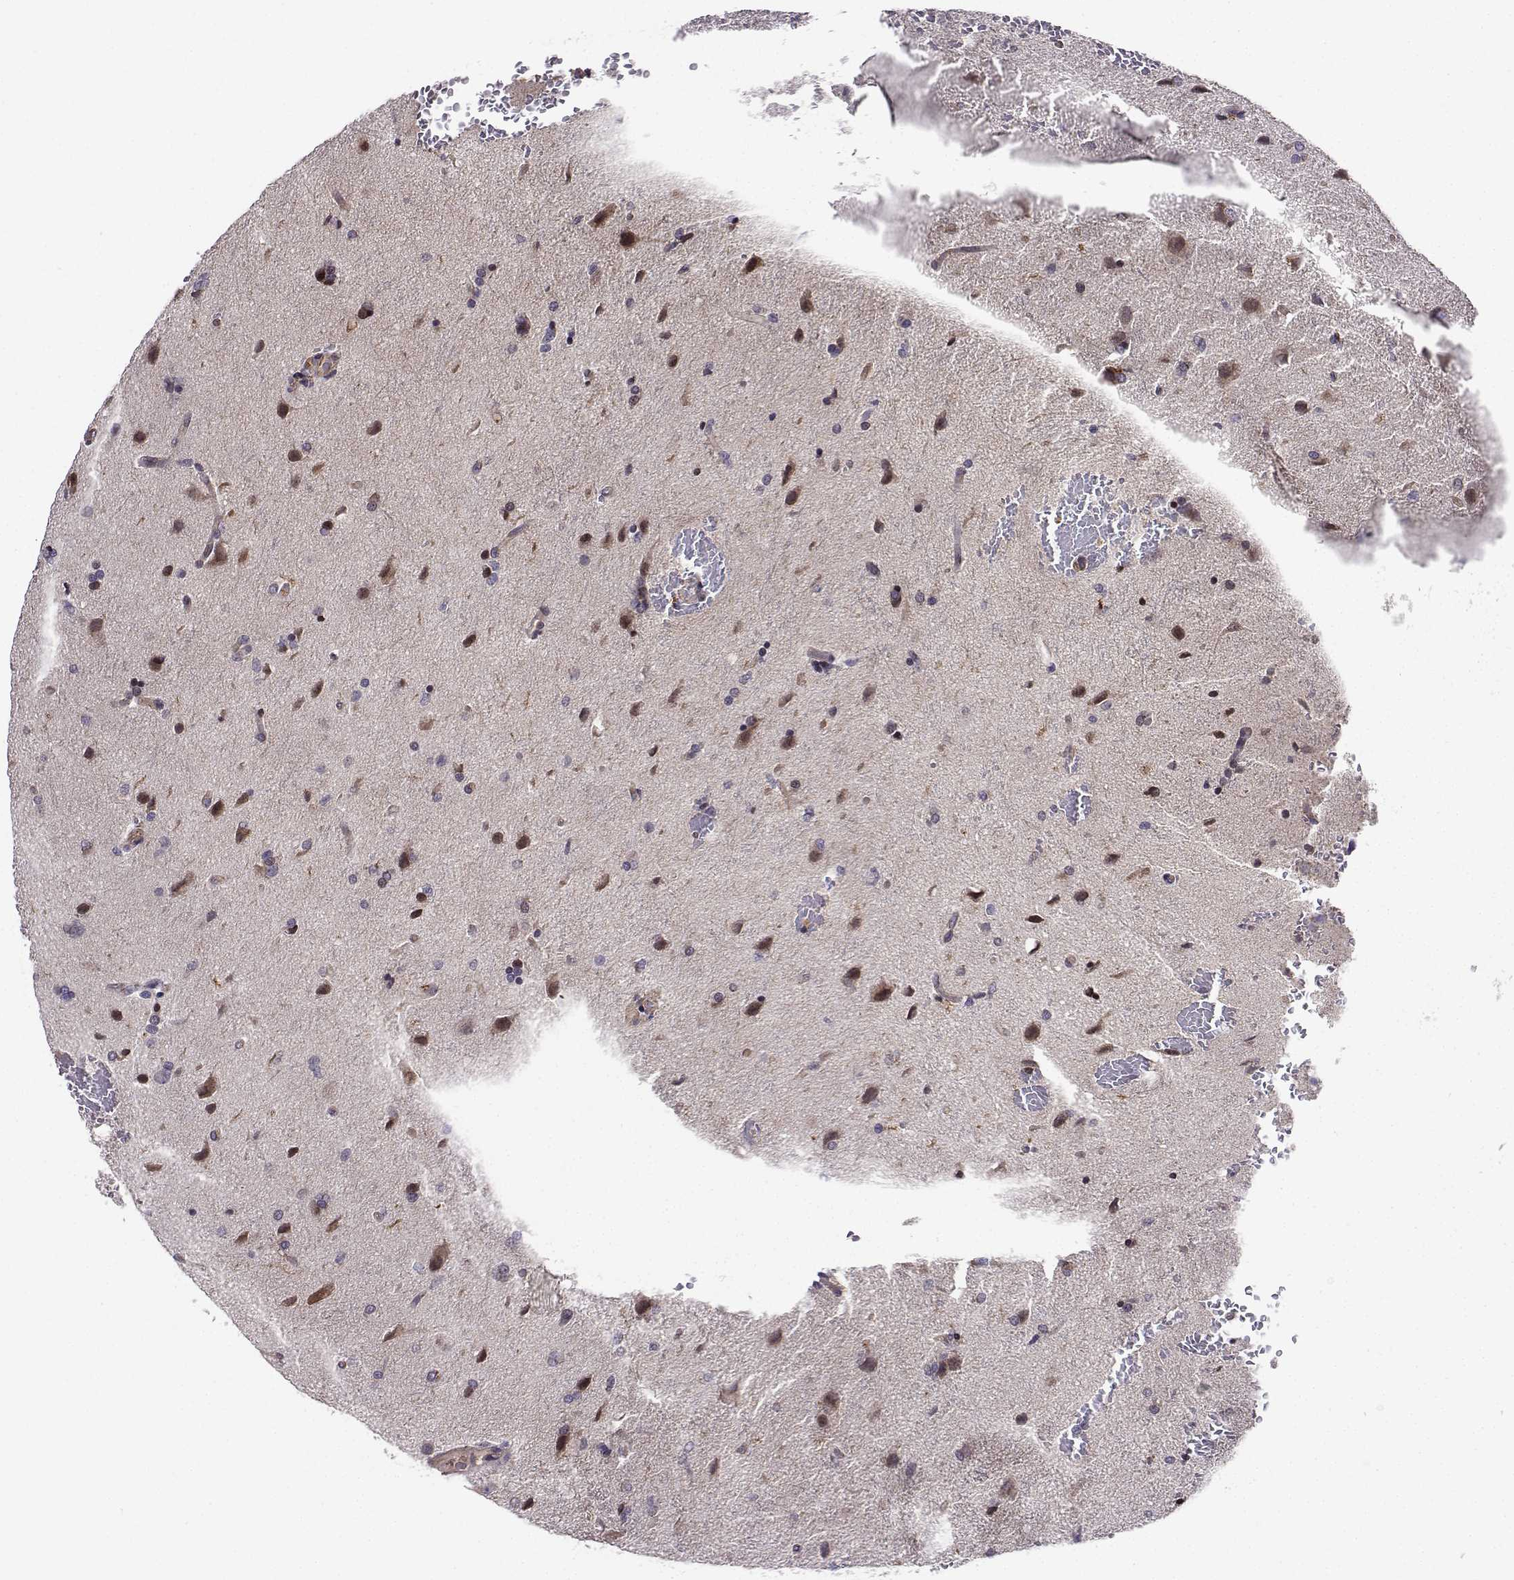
{"staining": {"intensity": "negative", "quantity": "none", "location": "none"}, "tissue": "glioma", "cell_type": "Tumor cells", "image_type": "cancer", "snomed": [{"axis": "morphology", "description": "Glioma, malignant, High grade"}, {"axis": "topography", "description": "Brain"}], "caption": "Immunohistochemistry (IHC) photomicrograph of neoplastic tissue: glioma stained with DAB (3,3'-diaminobenzidine) exhibits no significant protein staining in tumor cells.", "gene": "ITGB8", "patient": {"sex": "male", "age": 68}}